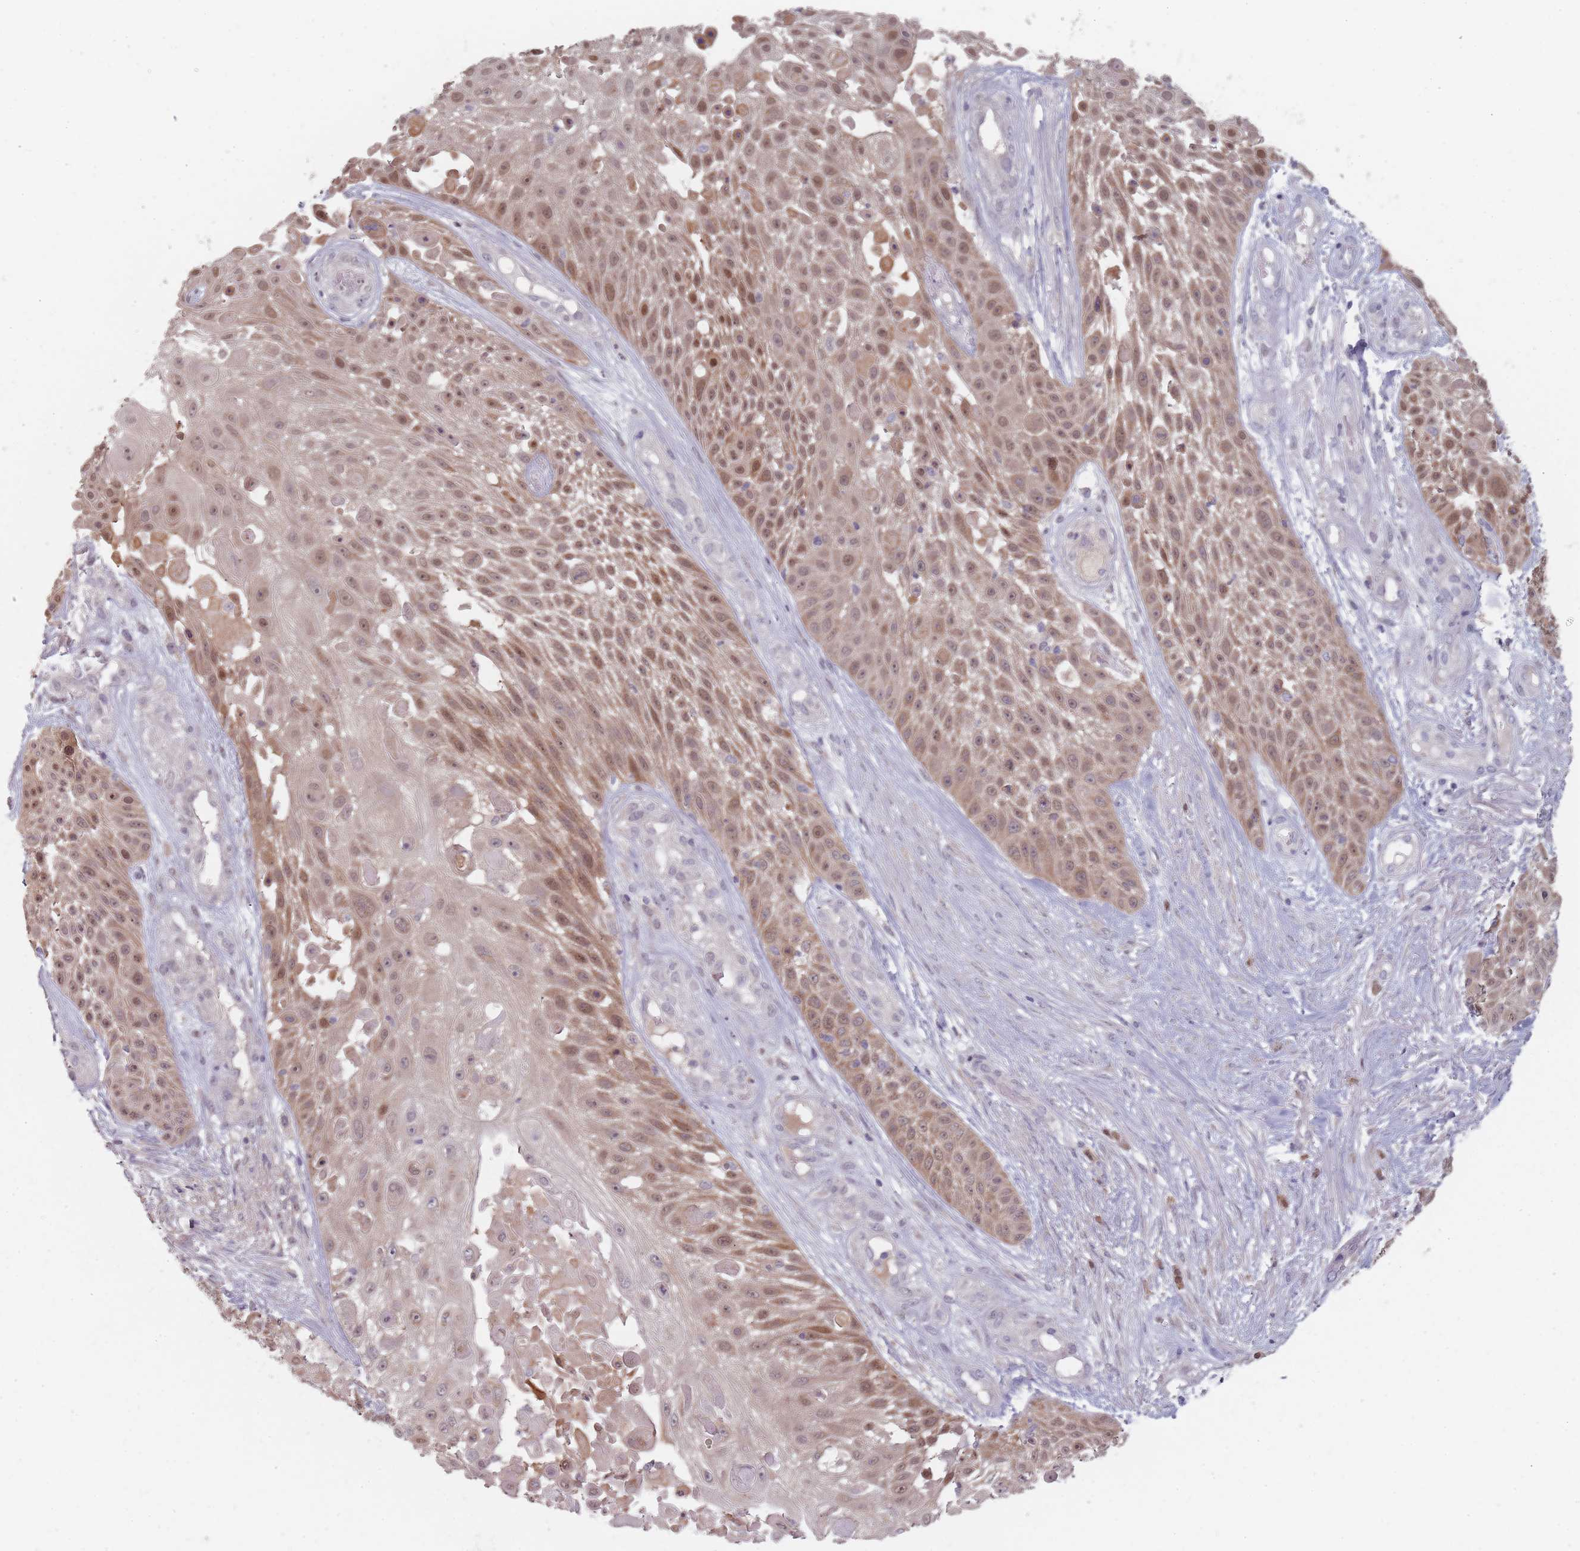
{"staining": {"intensity": "moderate", "quantity": ">75%", "location": "cytoplasmic/membranous,nuclear"}, "tissue": "skin cancer", "cell_type": "Tumor cells", "image_type": "cancer", "snomed": [{"axis": "morphology", "description": "Squamous cell carcinoma, NOS"}, {"axis": "topography", "description": "Skin"}], "caption": "Immunohistochemistry of skin squamous cell carcinoma demonstrates medium levels of moderate cytoplasmic/membranous and nuclear expression in about >75% of tumor cells.", "gene": "NAXE", "patient": {"sex": "female", "age": 86}}